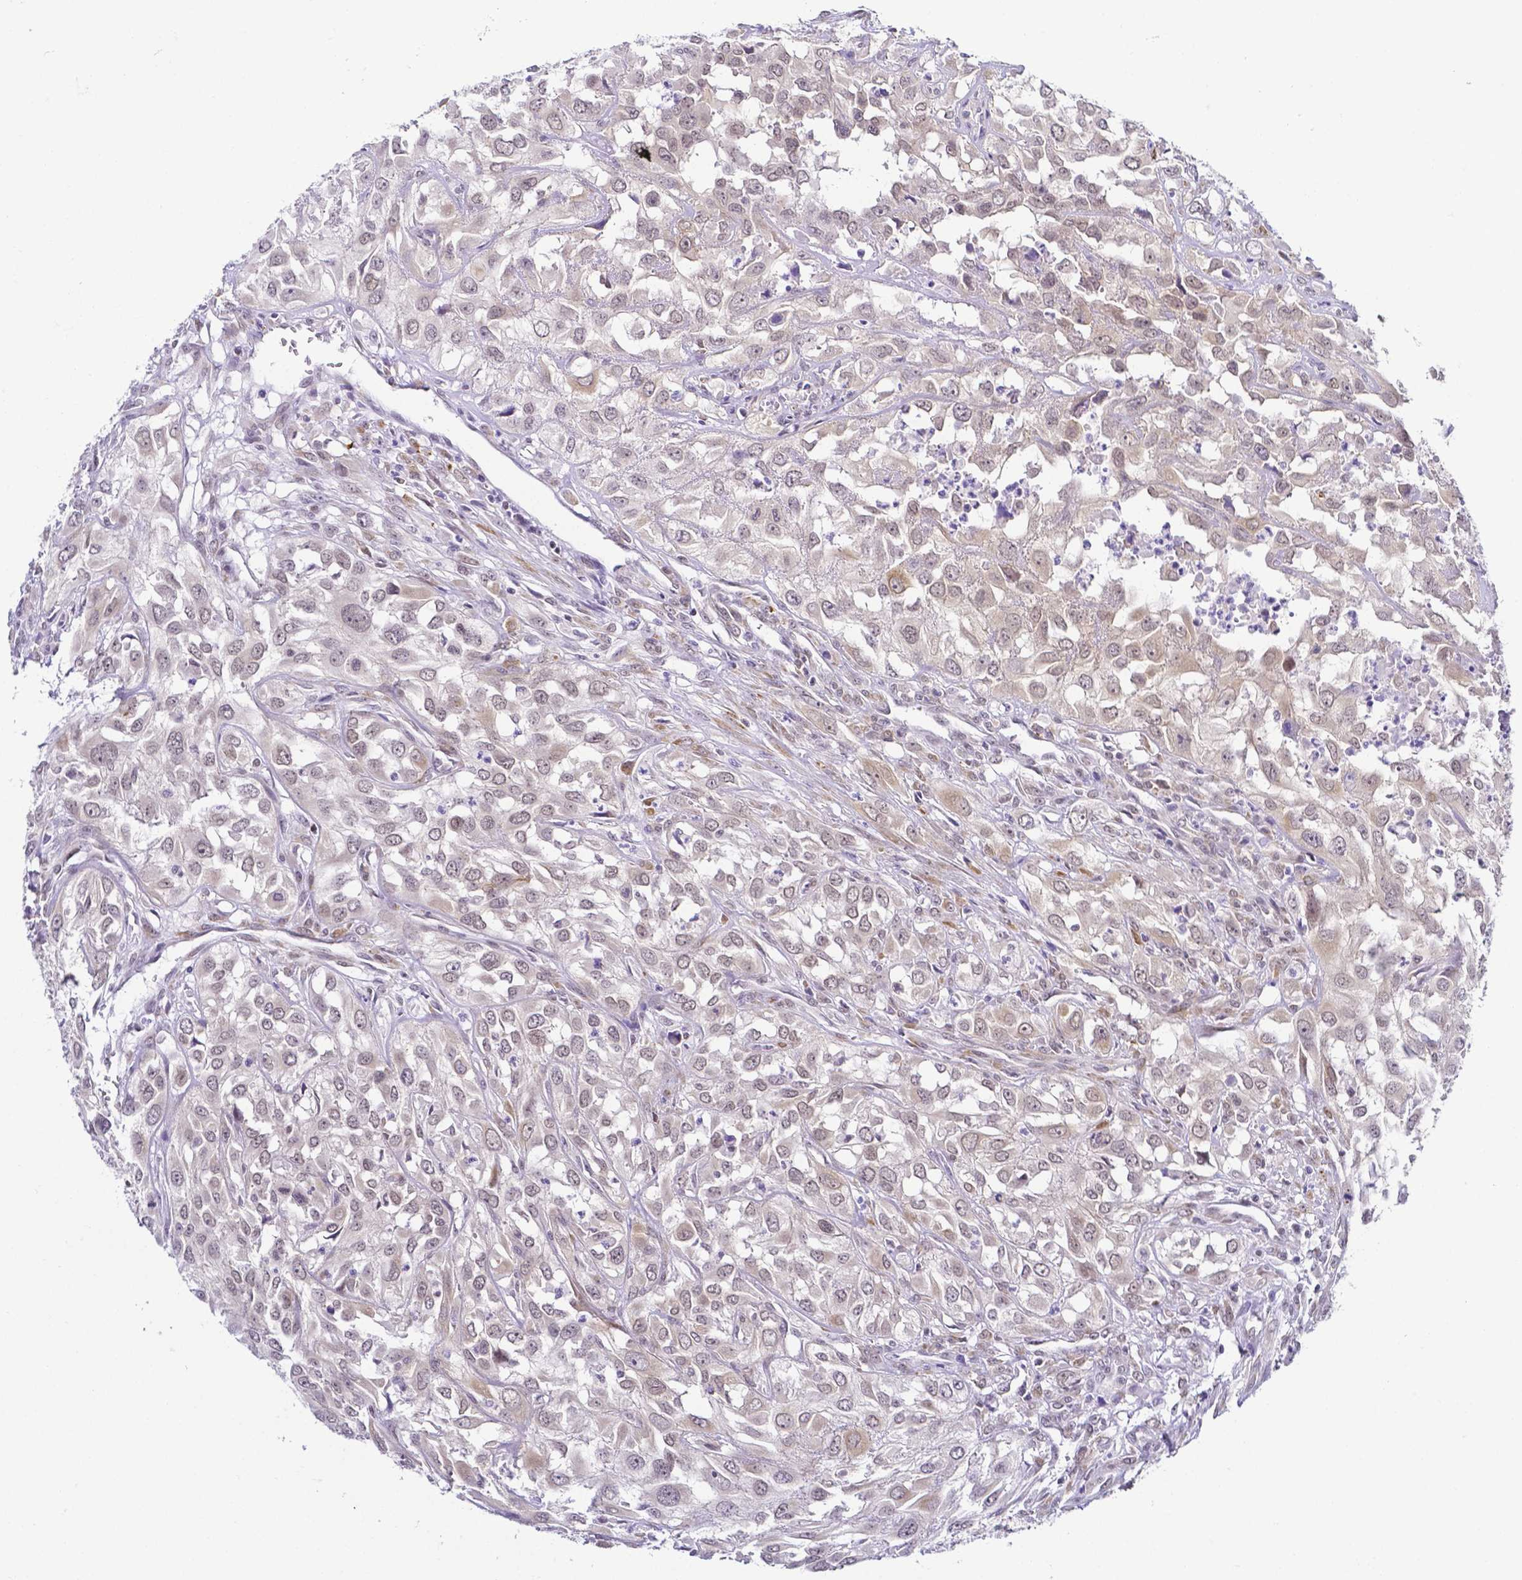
{"staining": {"intensity": "weak", "quantity": "<25%", "location": "cytoplasmic/membranous,nuclear"}, "tissue": "urothelial cancer", "cell_type": "Tumor cells", "image_type": "cancer", "snomed": [{"axis": "morphology", "description": "Urothelial carcinoma, High grade"}, {"axis": "topography", "description": "Urinary bladder"}], "caption": "The immunohistochemistry (IHC) histopathology image has no significant expression in tumor cells of urothelial cancer tissue.", "gene": "FAM83G", "patient": {"sex": "male", "age": 67}}